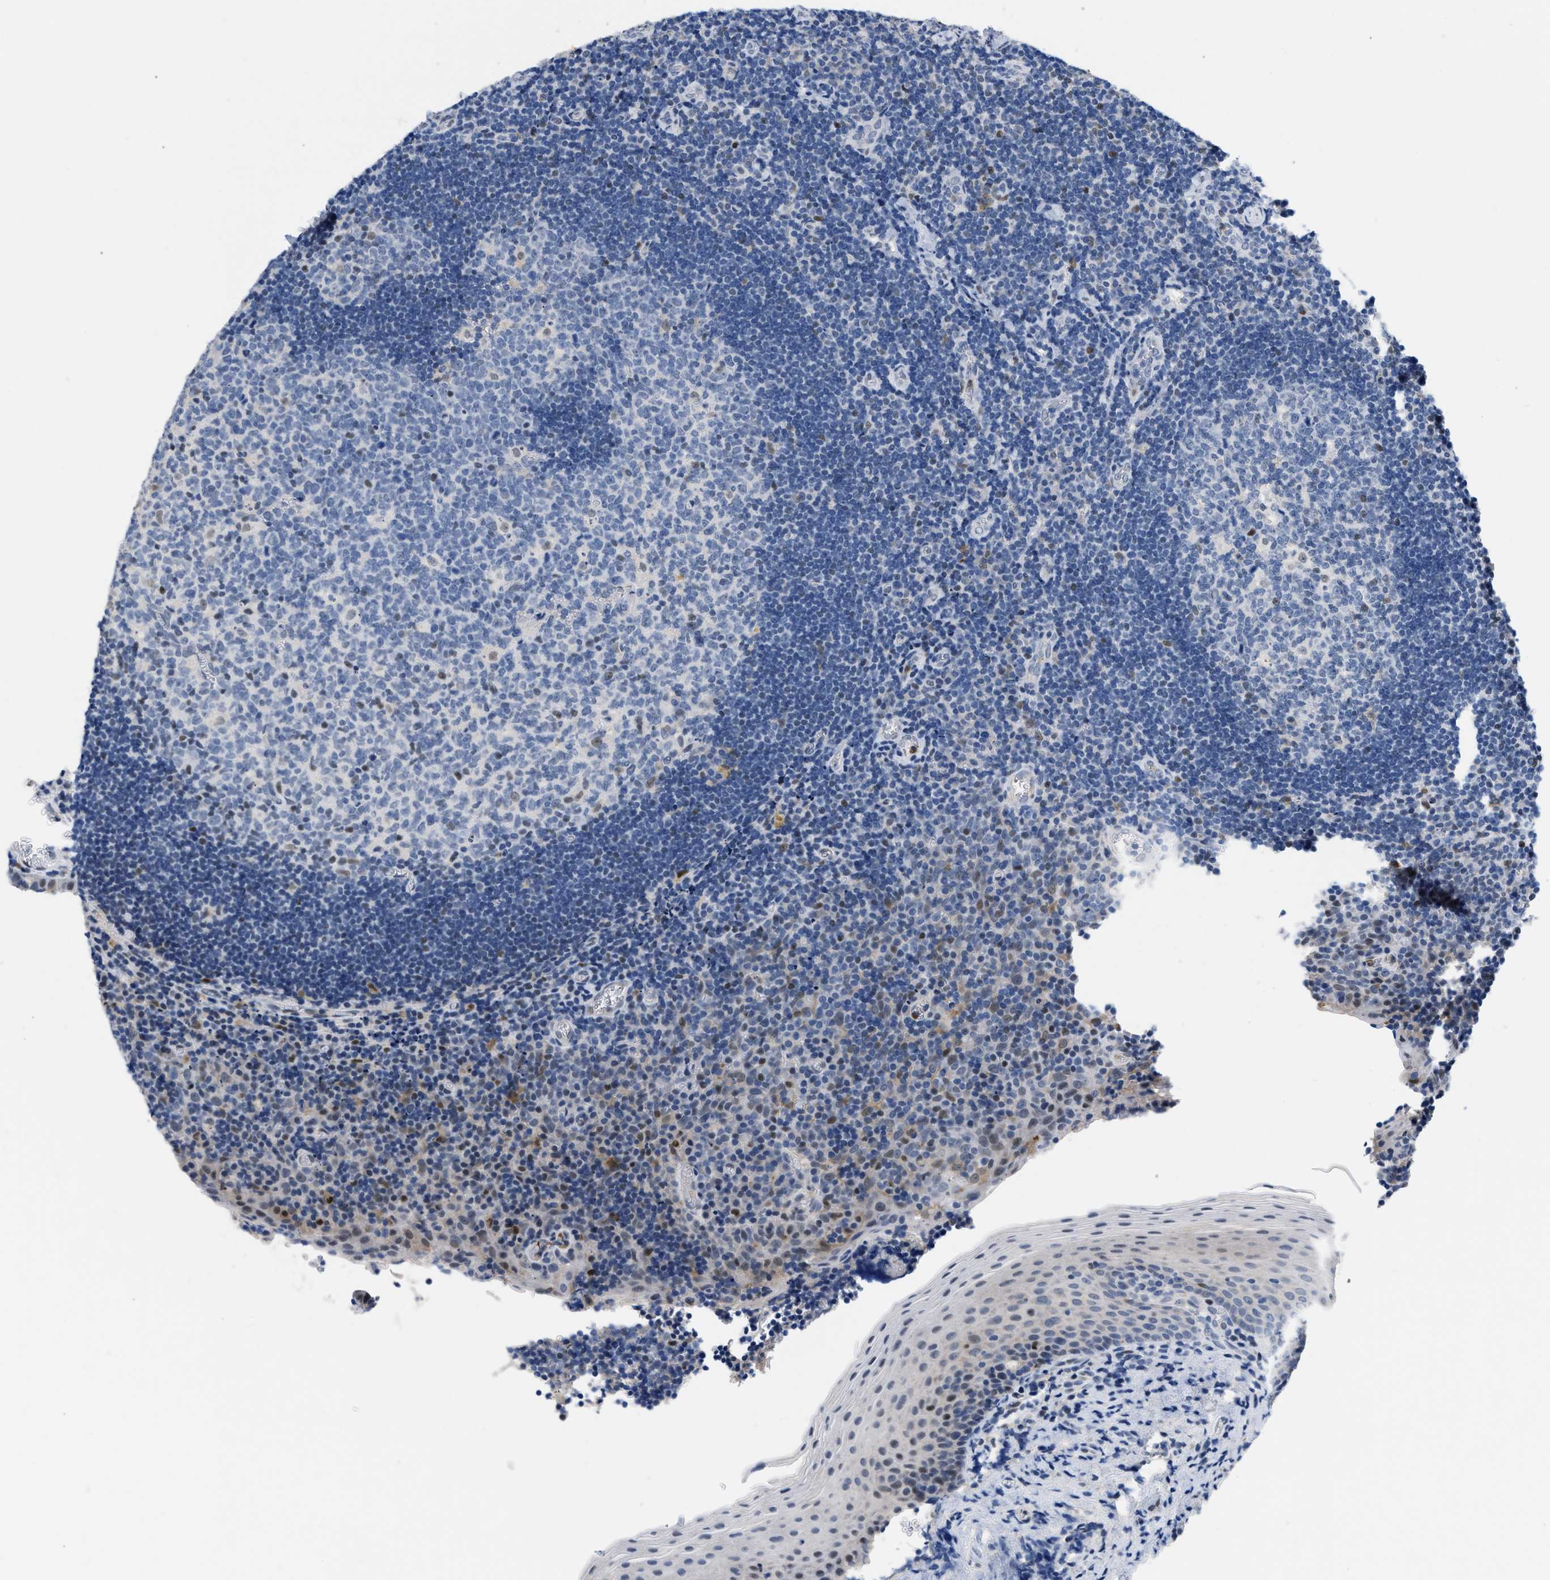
{"staining": {"intensity": "negative", "quantity": "none", "location": "none"}, "tissue": "tonsil", "cell_type": "Germinal center cells", "image_type": "normal", "snomed": [{"axis": "morphology", "description": "Normal tissue, NOS"}, {"axis": "morphology", "description": "Inflammation, NOS"}, {"axis": "topography", "description": "Tonsil"}], "caption": "DAB (3,3'-diaminobenzidine) immunohistochemical staining of unremarkable human tonsil displays no significant expression in germinal center cells. (DAB (3,3'-diaminobenzidine) immunohistochemistry (IHC) visualized using brightfield microscopy, high magnification).", "gene": "BOLL", "patient": {"sex": "female", "age": 31}}